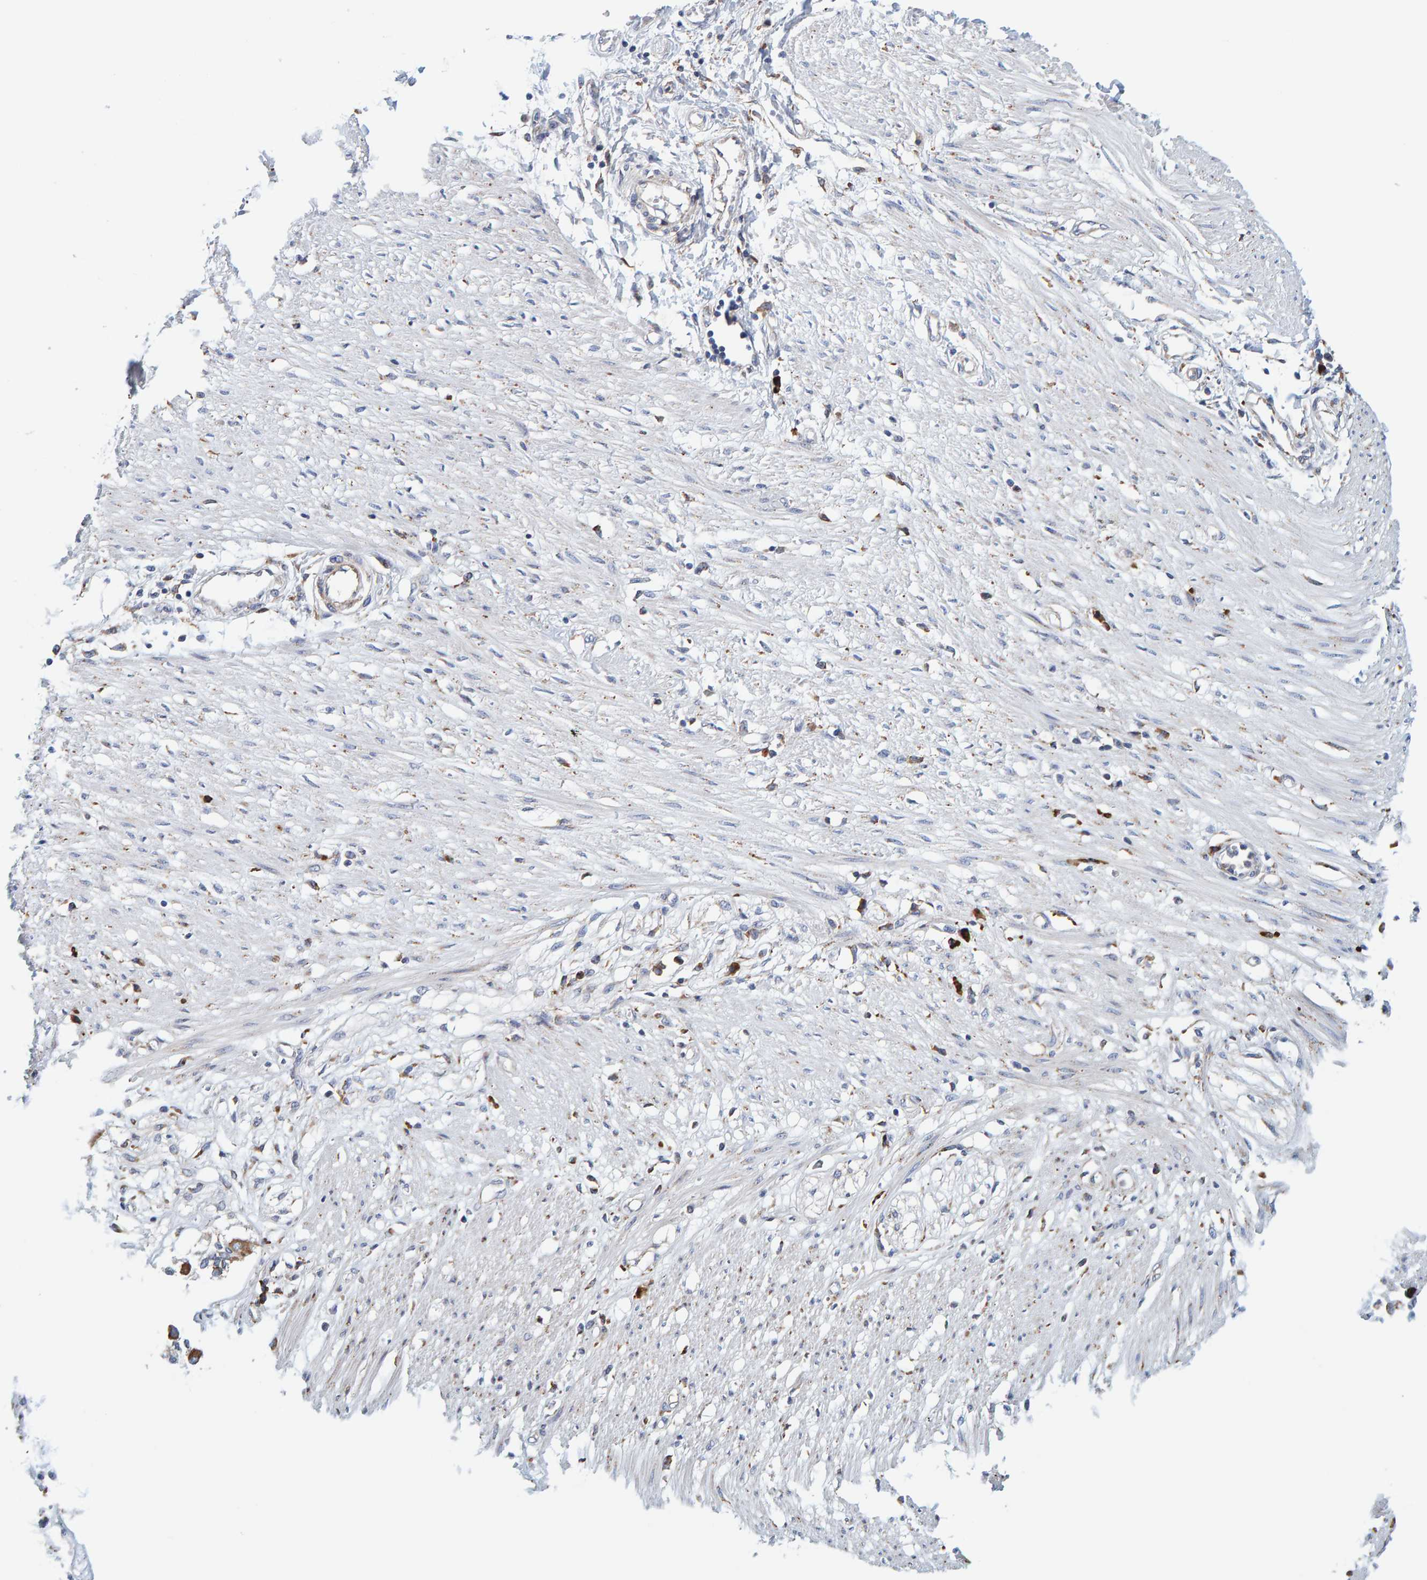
{"staining": {"intensity": "weak", "quantity": "<25%", "location": "cytoplasmic/membranous"}, "tissue": "soft tissue", "cell_type": "Fibroblasts", "image_type": "normal", "snomed": [{"axis": "morphology", "description": "Normal tissue, NOS"}, {"axis": "morphology", "description": "Adenocarcinoma, NOS"}, {"axis": "topography", "description": "Colon"}, {"axis": "topography", "description": "Peripheral nerve tissue"}], "caption": "Immunohistochemistry histopathology image of unremarkable soft tissue: soft tissue stained with DAB exhibits no significant protein staining in fibroblasts.", "gene": "SGPL1", "patient": {"sex": "male", "age": 14}}